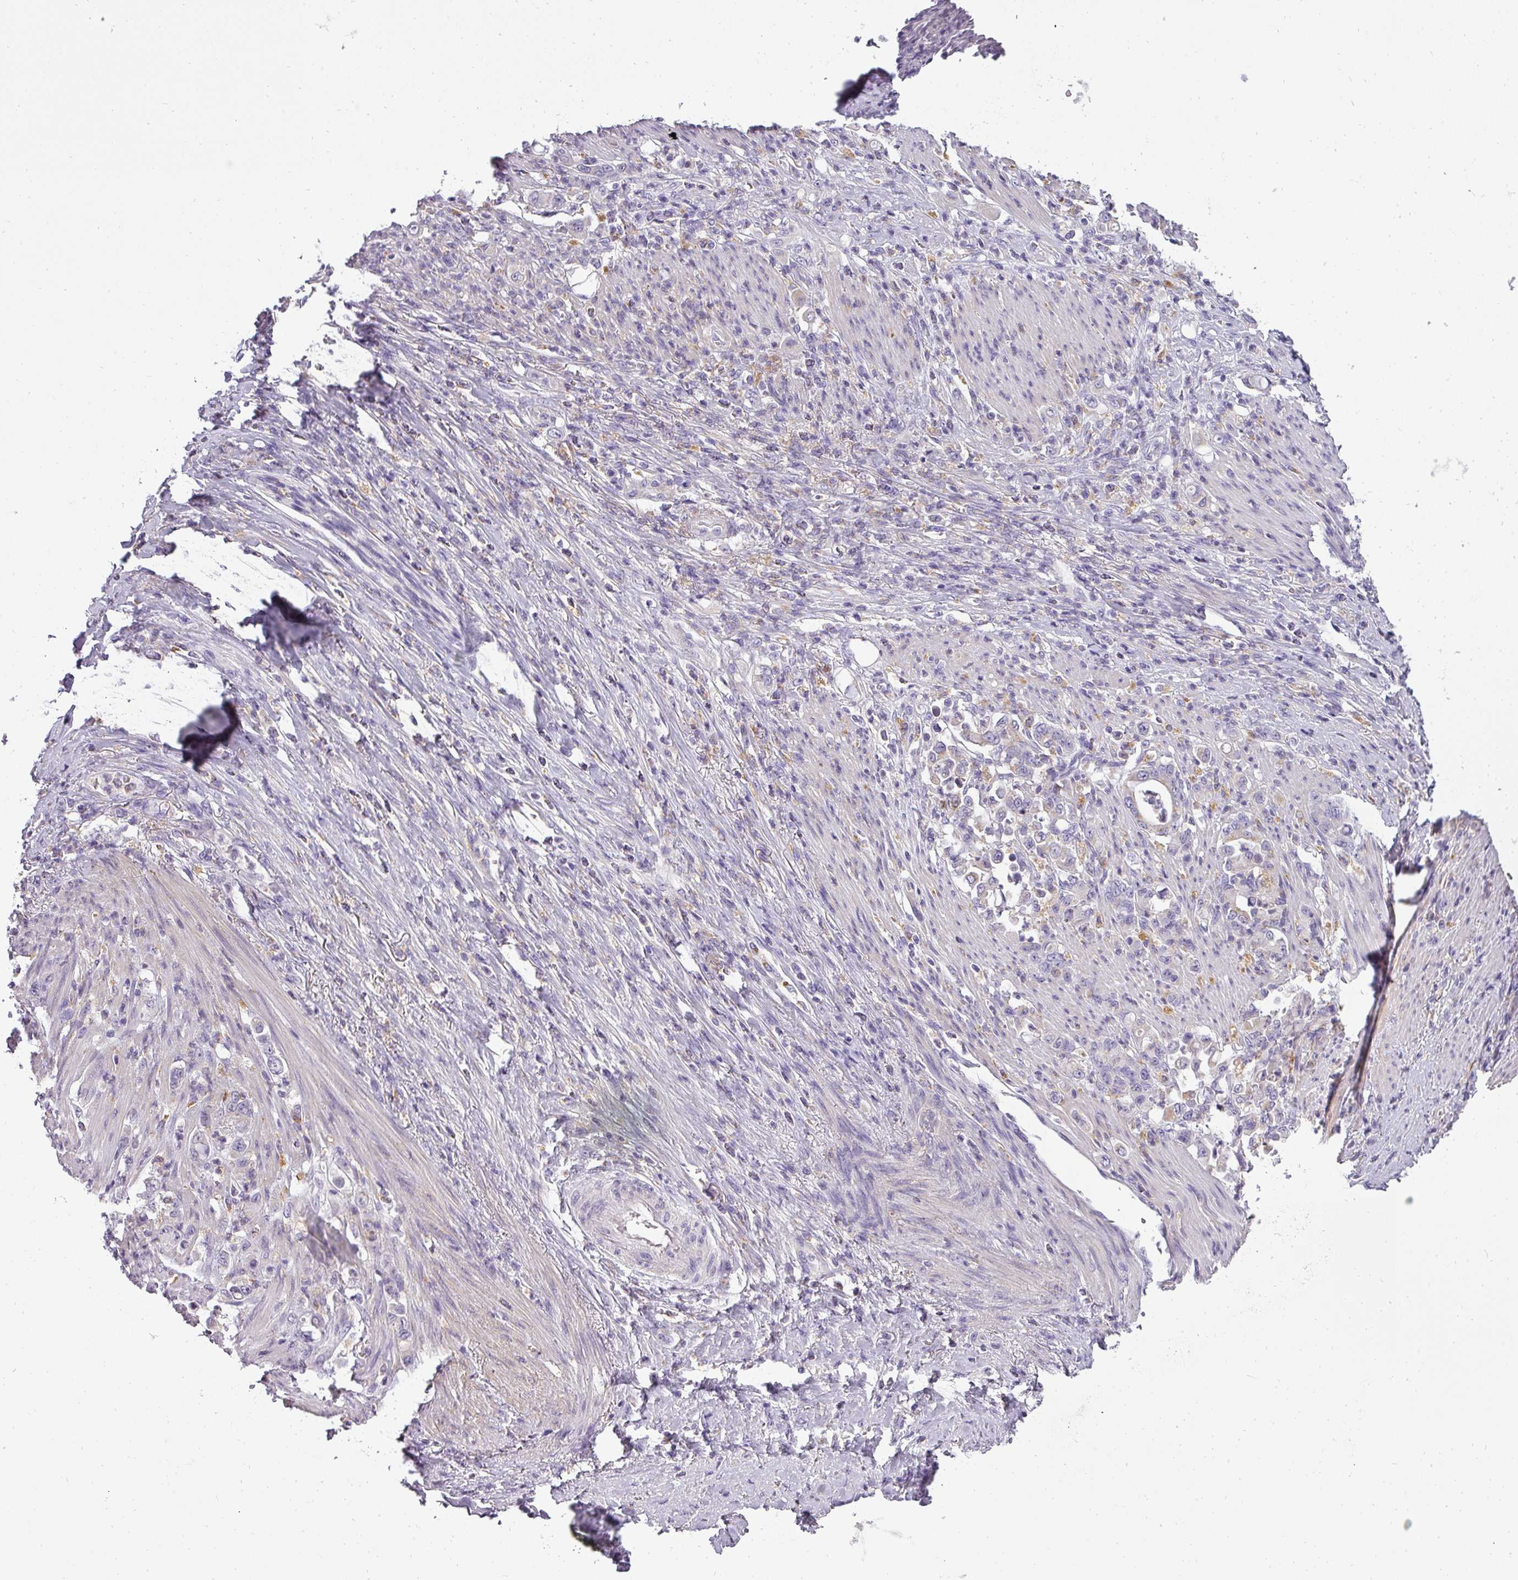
{"staining": {"intensity": "negative", "quantity": "none", "location": "none"}, "tissue": "stomach cancer", "cell_type": "Tumor cells", "image_type": "cancer", "snomed": [{"axis": "morphology", "description": "Normal tissue, NOS"}, {"axis": "morphology", "description": "Adenocarcinoma, NOS"}, {"axis": "topography", "description": "Stomach"}], "caption": "DAB immunohistochemical staining of human adenocarcinoma (stomach) displays no significant staining in tumor cells.", "gene": "ATP6V1D", "patient": {"sex": "female", "age": 79}}